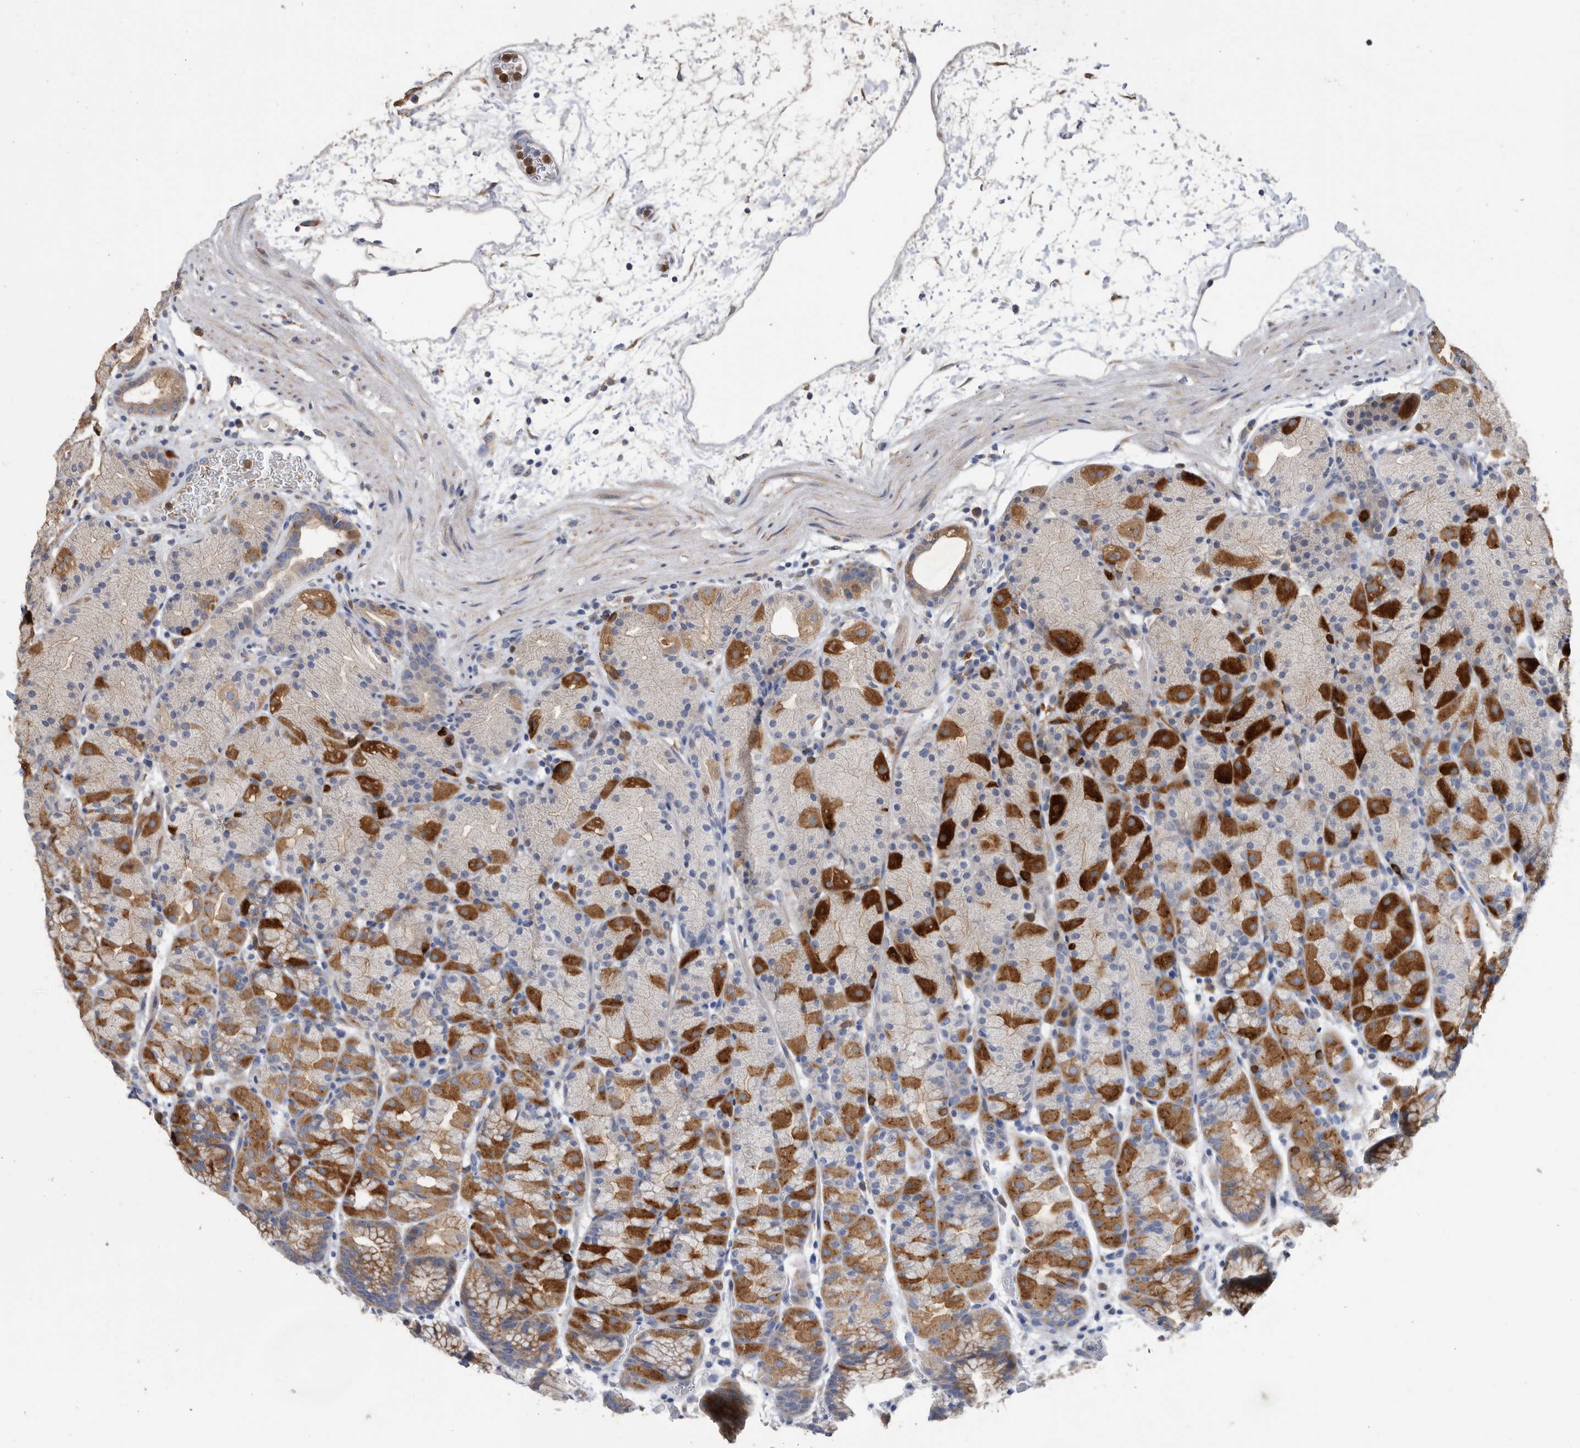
{"staining": {"intensity": "strong", "quantity": "25%-75%", "location": "cytoplasmic/membranous"}, "tissue": "stomach", "cell_type": "Glandular cells", "image_type": "normal", "snomed": [{"axis": "morphology", "description": "Normal tissue, NOS"}, {"axis": "topography", "description": "Stomach, upper"}], "caption": "Immunohistochemistry (IHC) image of unremarkable stomach stained for a protein (brown), which exhibits high levels of strong cytoplasmic/membranous positivity in approximately 25%-75% of glandular cells.", "gene": "CRISPLD2", "patient": {"sex": "male", "age": 48}}